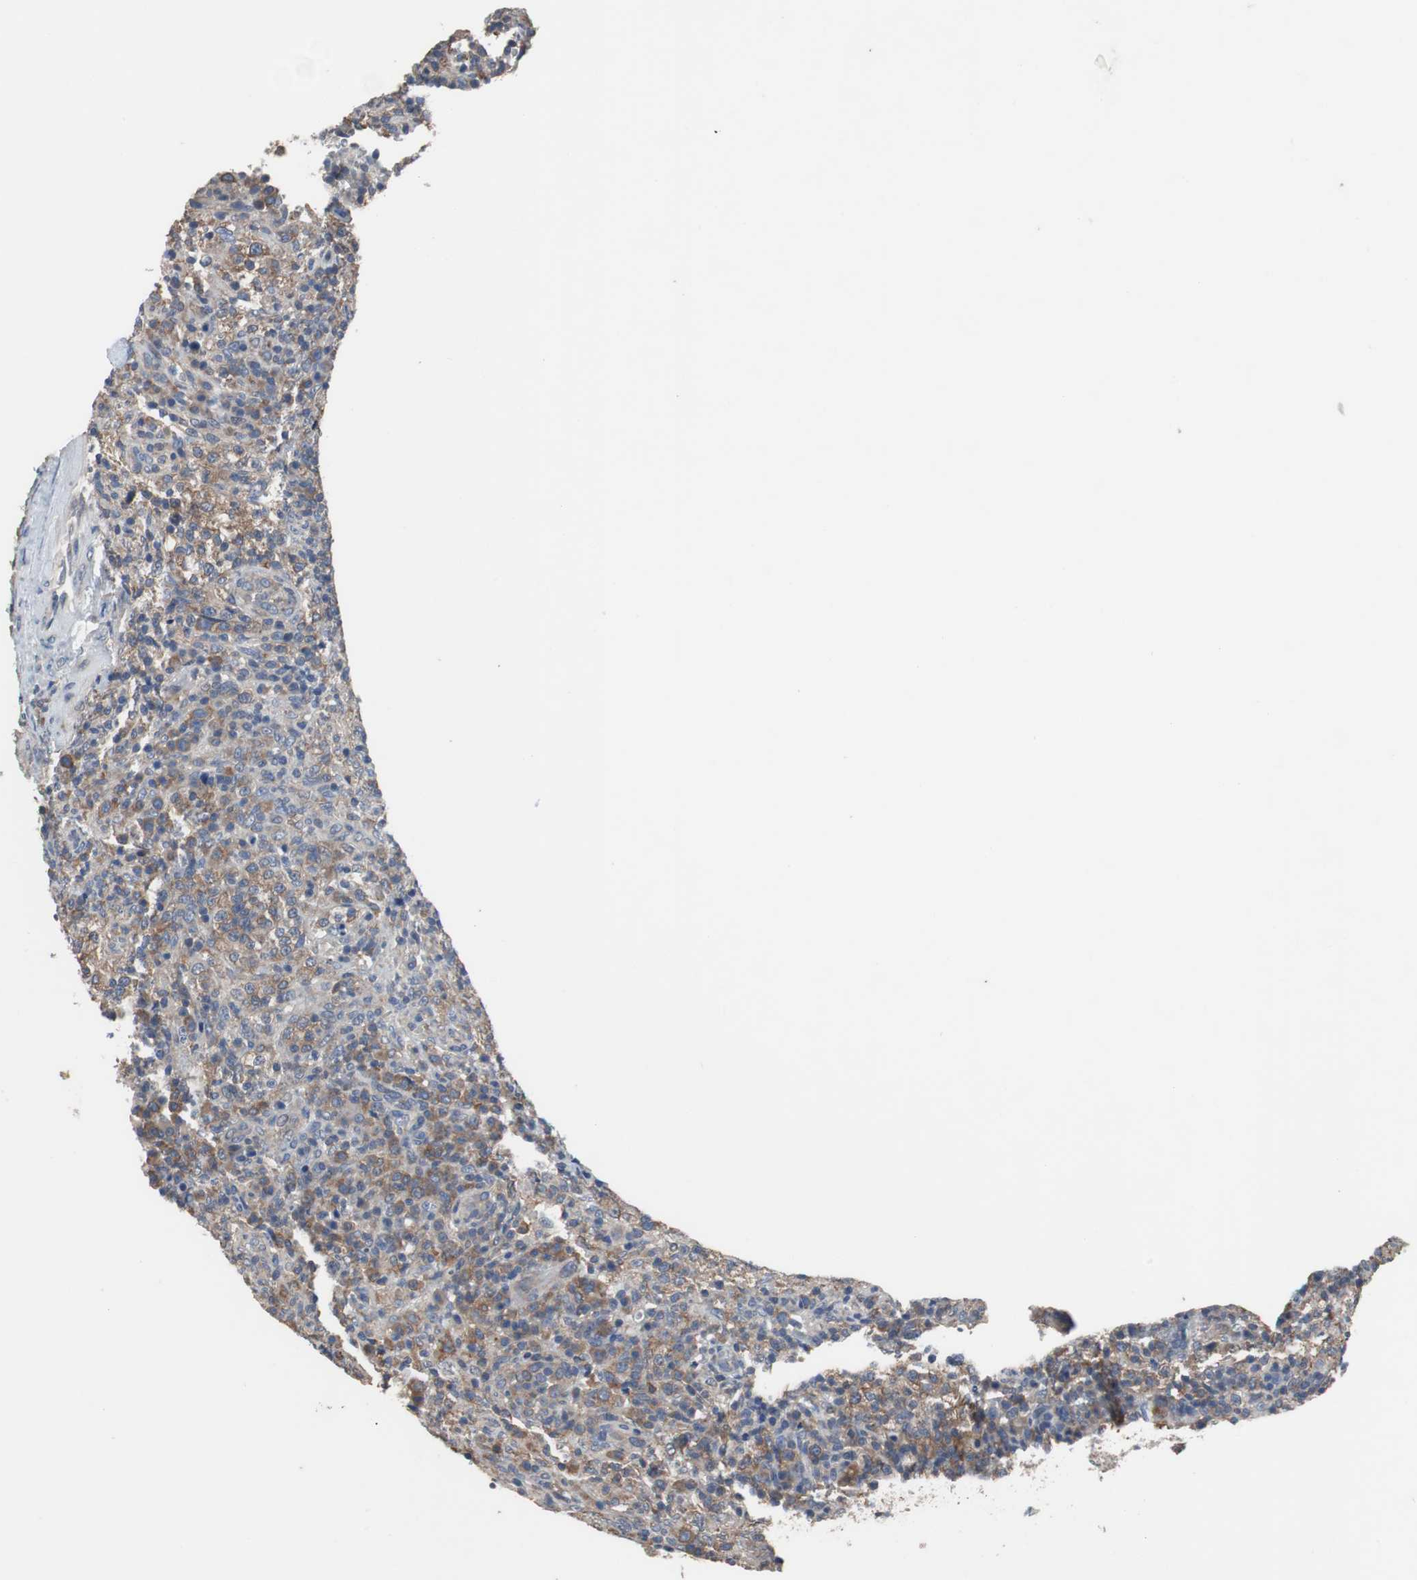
{"staining": {"intensity": "moderate", "quantity": ">75%", "location": "cytoplasmic/membranous"}, "tissue": "lymphoma", "cell_type": "Tumor cells", "image_type": "cancer", "snomed": [{"axis": "morphology", "description": "Malignant lymphoma, non-Hodgkin's type, High grade"}, {"axis": "topography", "description": "Lymph node"}], "caption": "A photomicrograph of human malignant lymphoma, non-Hodgkin's type (high-grade) stained for a protein demonstrates moderate cytoplasmic/membranous brown staining in tumor cells.", "gene": "USP10", "patient": {"sex": "female", "age": 76}}